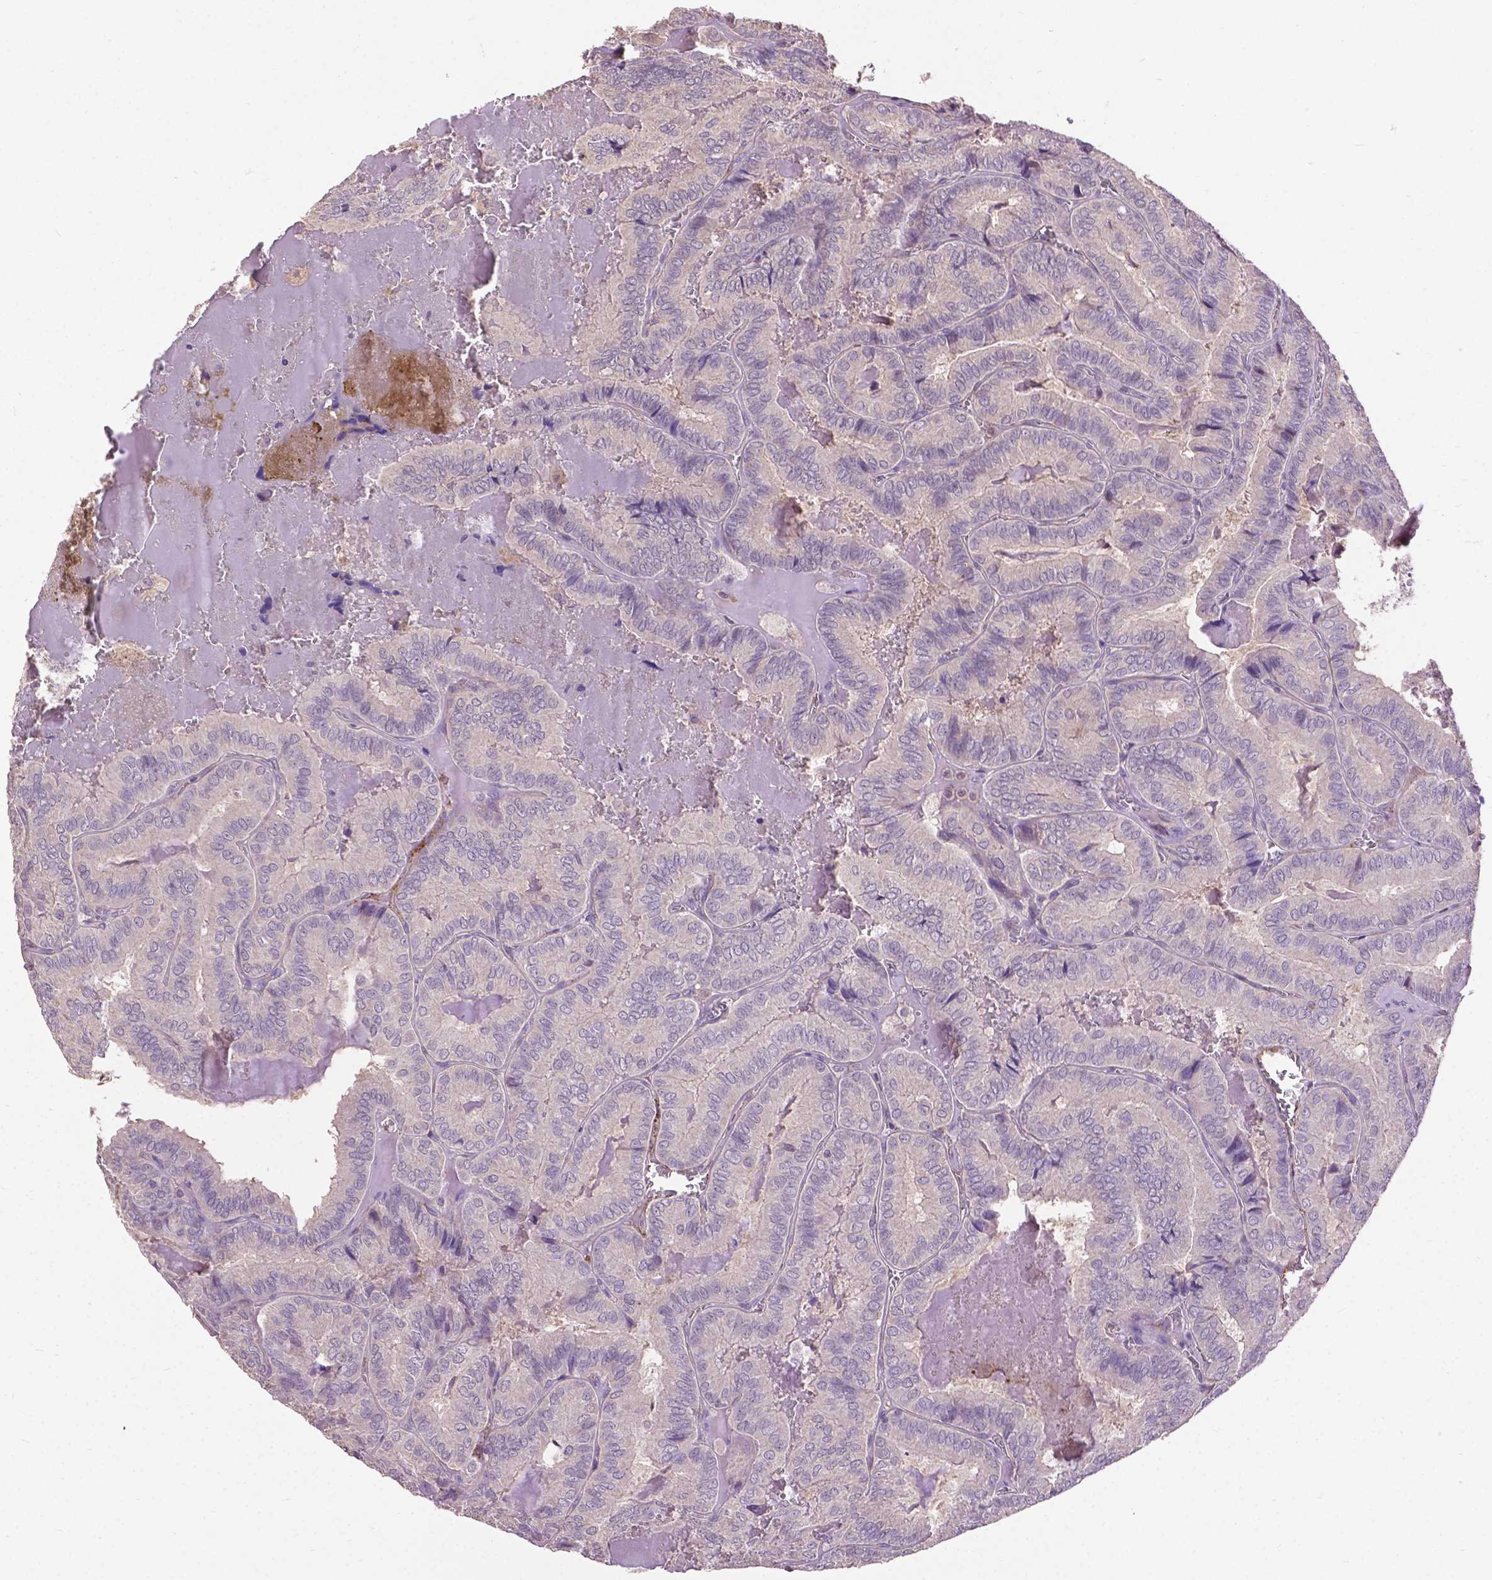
{"staining": {"intensity": "negative", "quantity": "none", "location": "none"}, "tissue": "thyroid cancer", "cell_type": "Tumor cells", "image_type": "cancer", "snomed": [{"axis": "morphology", "description": "Papillary adenocarcinoma, NOS"}, {"axis": "topography", "description": "Thyroid gland"}], "caption": "Tumor cells show no significant positivity in thyroid papillary adenocarcinoma. (DAB (3,3'-diaminobenzidine) IHC, high magnification).", "gene": "ZNF337", "patient": {"sex": "female", "age": 75}}